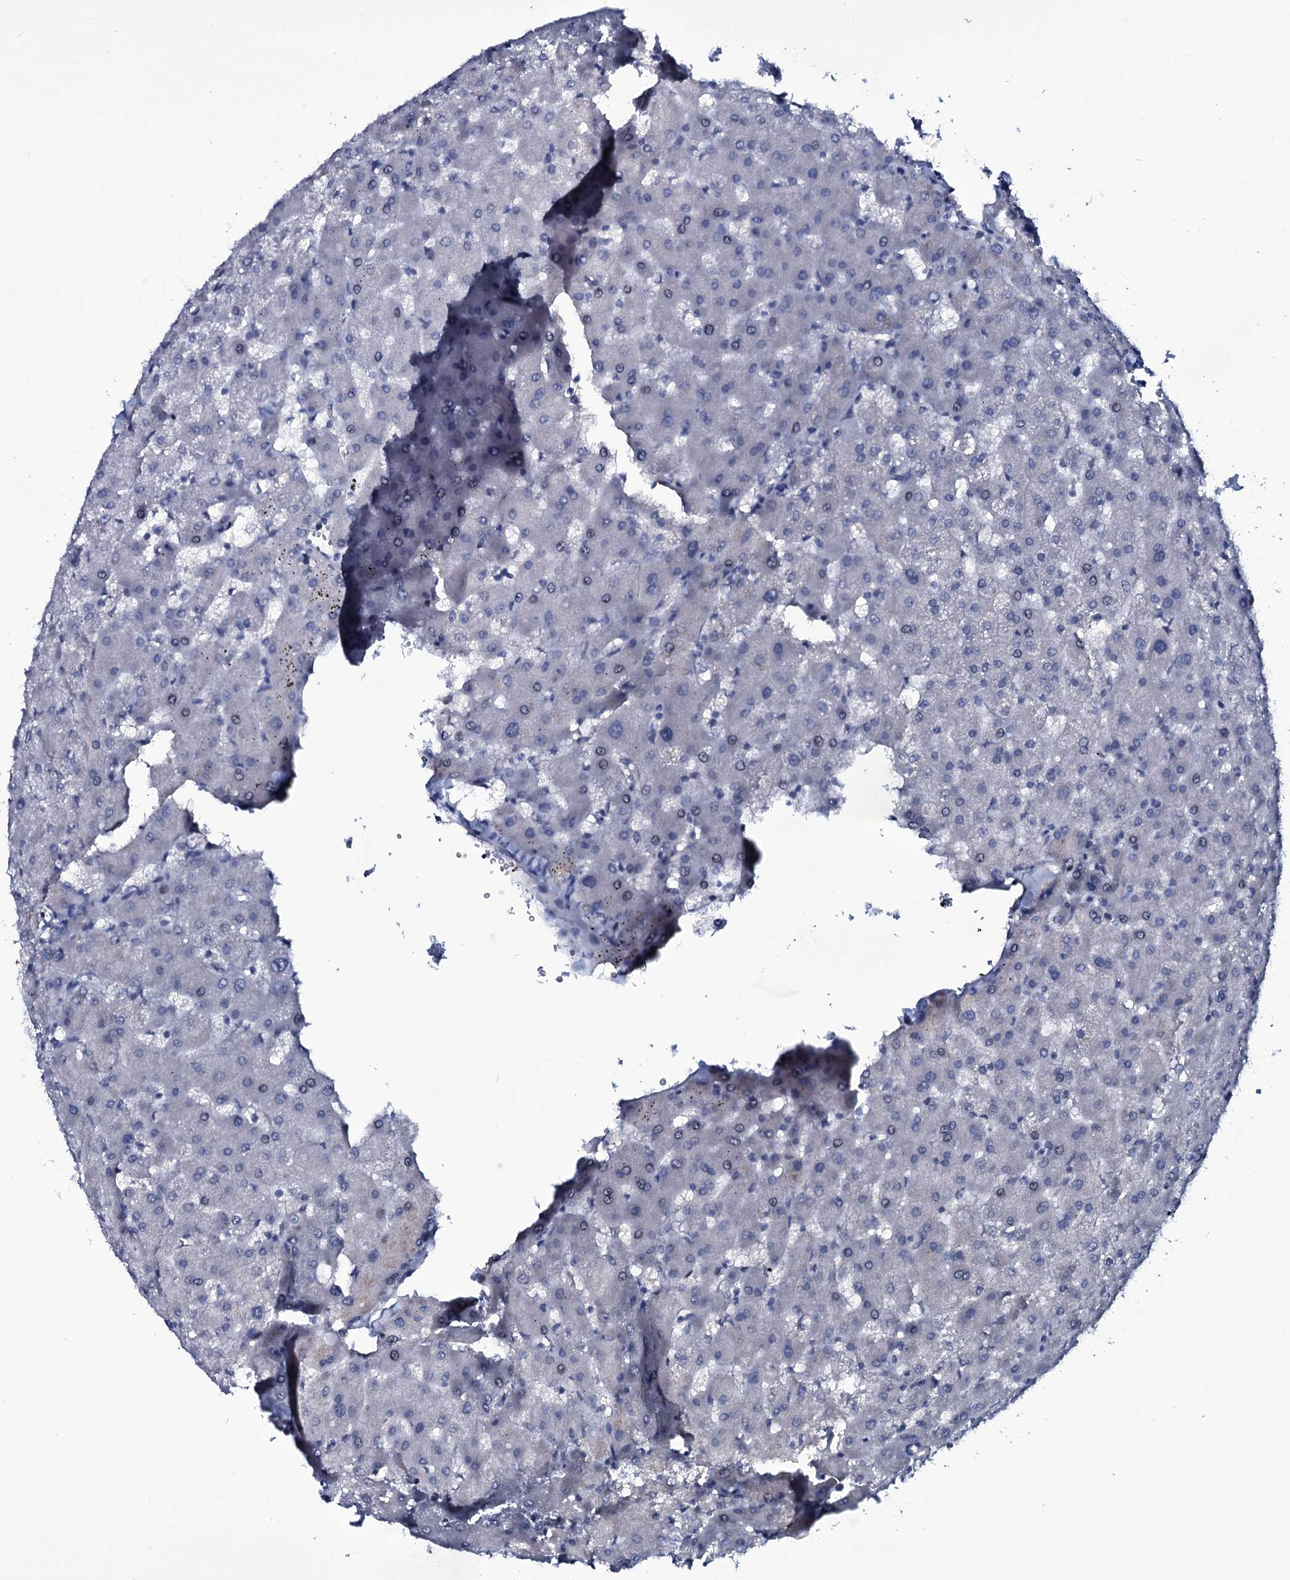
{"staining": {"intensity": "negative", "quantity": "none", "location": "none"}, "tissue": "liver", "cell_type": "Cholangiocytes", "image_type": "normal", "snomed": [{"axis": "morphology", "description": "Normal tissue, NOS"}, {"axis": "topography", "description": "Liver"}], "caption": "High power microscopy histopathology image of an immunohistochemistry (IHC) histopathology image of normal liver, revealing no significant staining in cholangiocytes.", "gene": "WIPF3", "patient": {"sex": "female", "age": 63}}